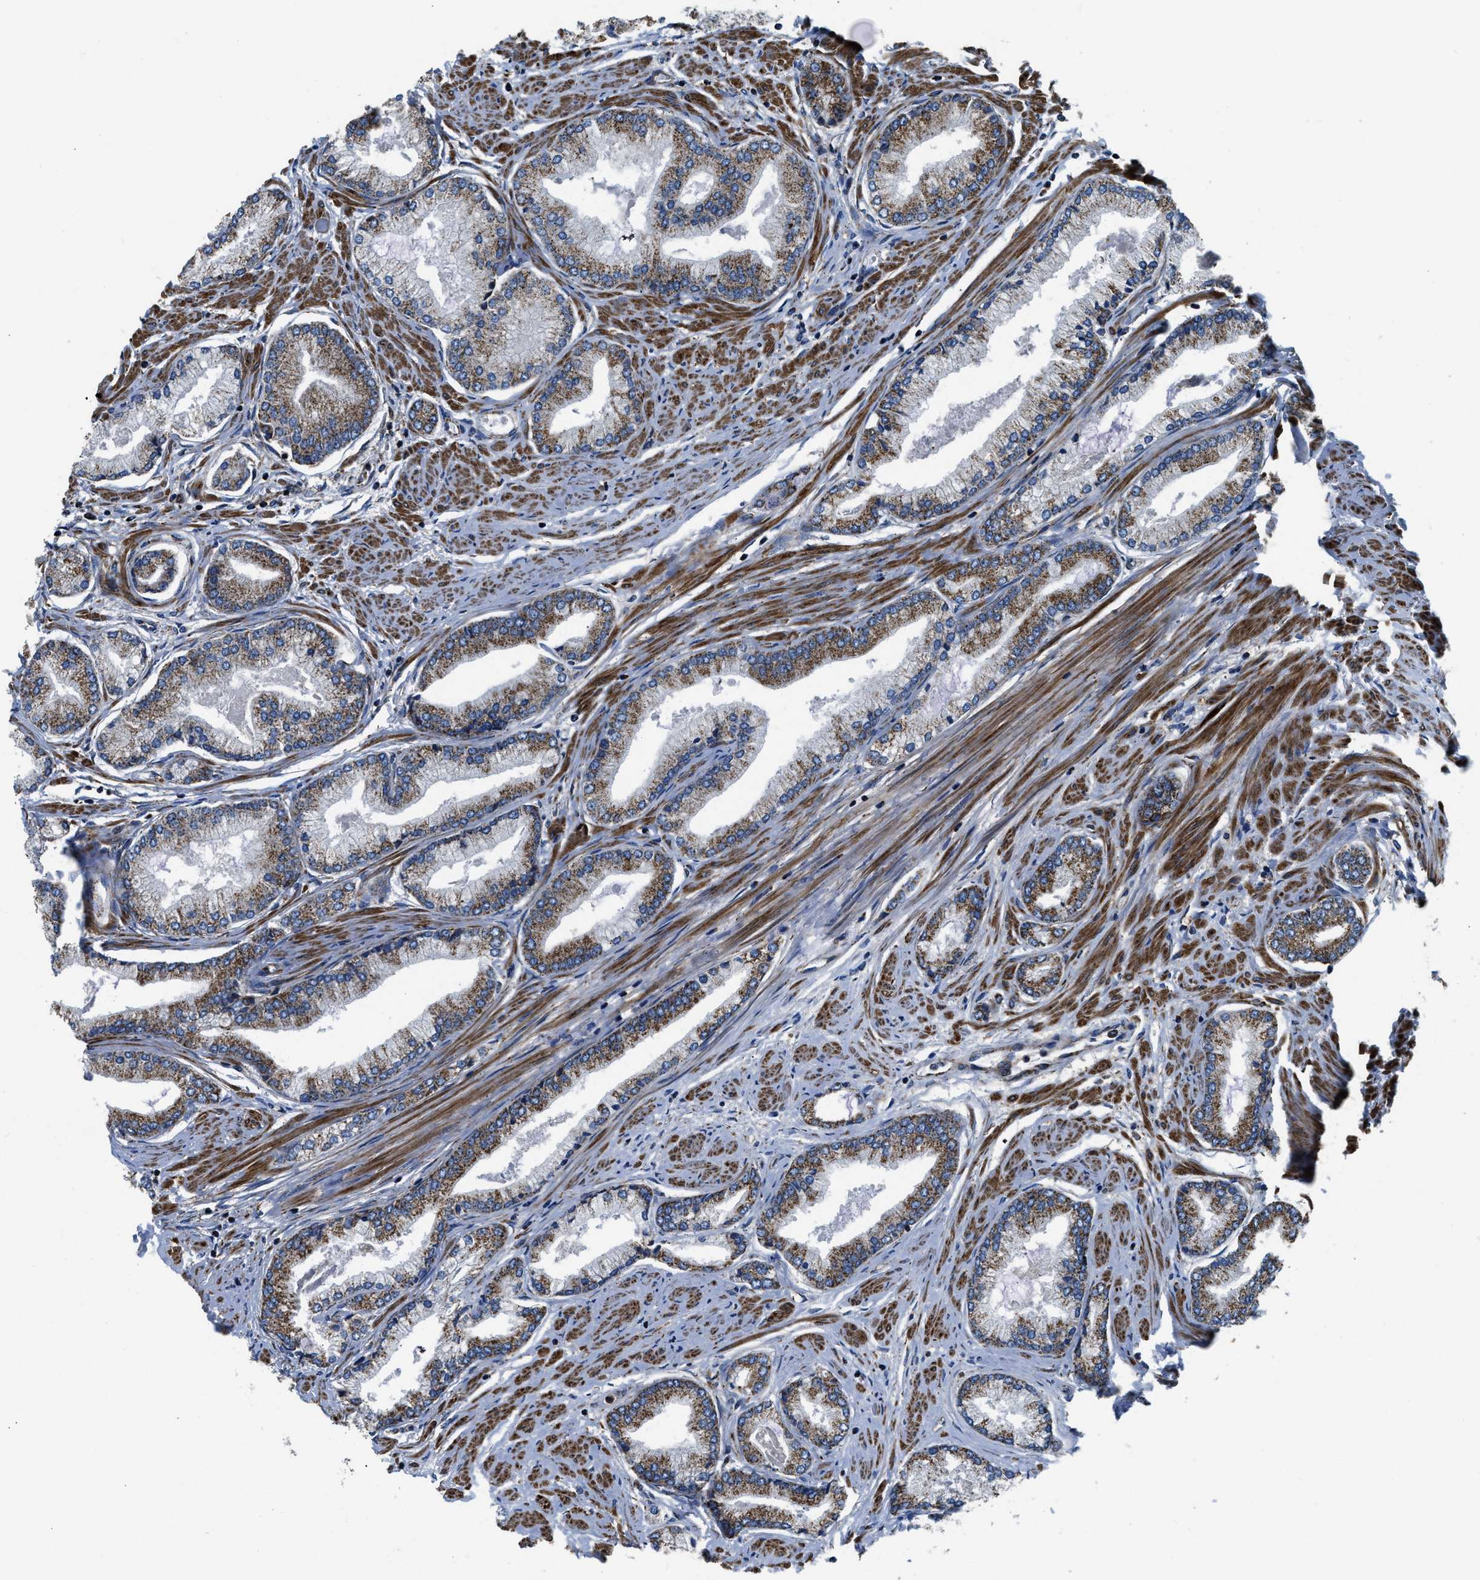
{"staining": {"intensity": "moderate", "quantity": ">75%", "location": "cytoplasmic/membranous"}, "tissue": "prostate cancer", "cell_type": "Tumor cells", "image_type": "cancer", "snomed": [{"axis": "morphology", "description": "Adenocarcinoma, High grade"}, {"axis": "topography", "description": "Prostate"}], "caption": "Human high-grade adenocarcinoma (prostate) stained with a protein marker reveals moderate staining in tumor cells.", "gene": "GSDME", "patient": {"sex": "male", "age": 61}}